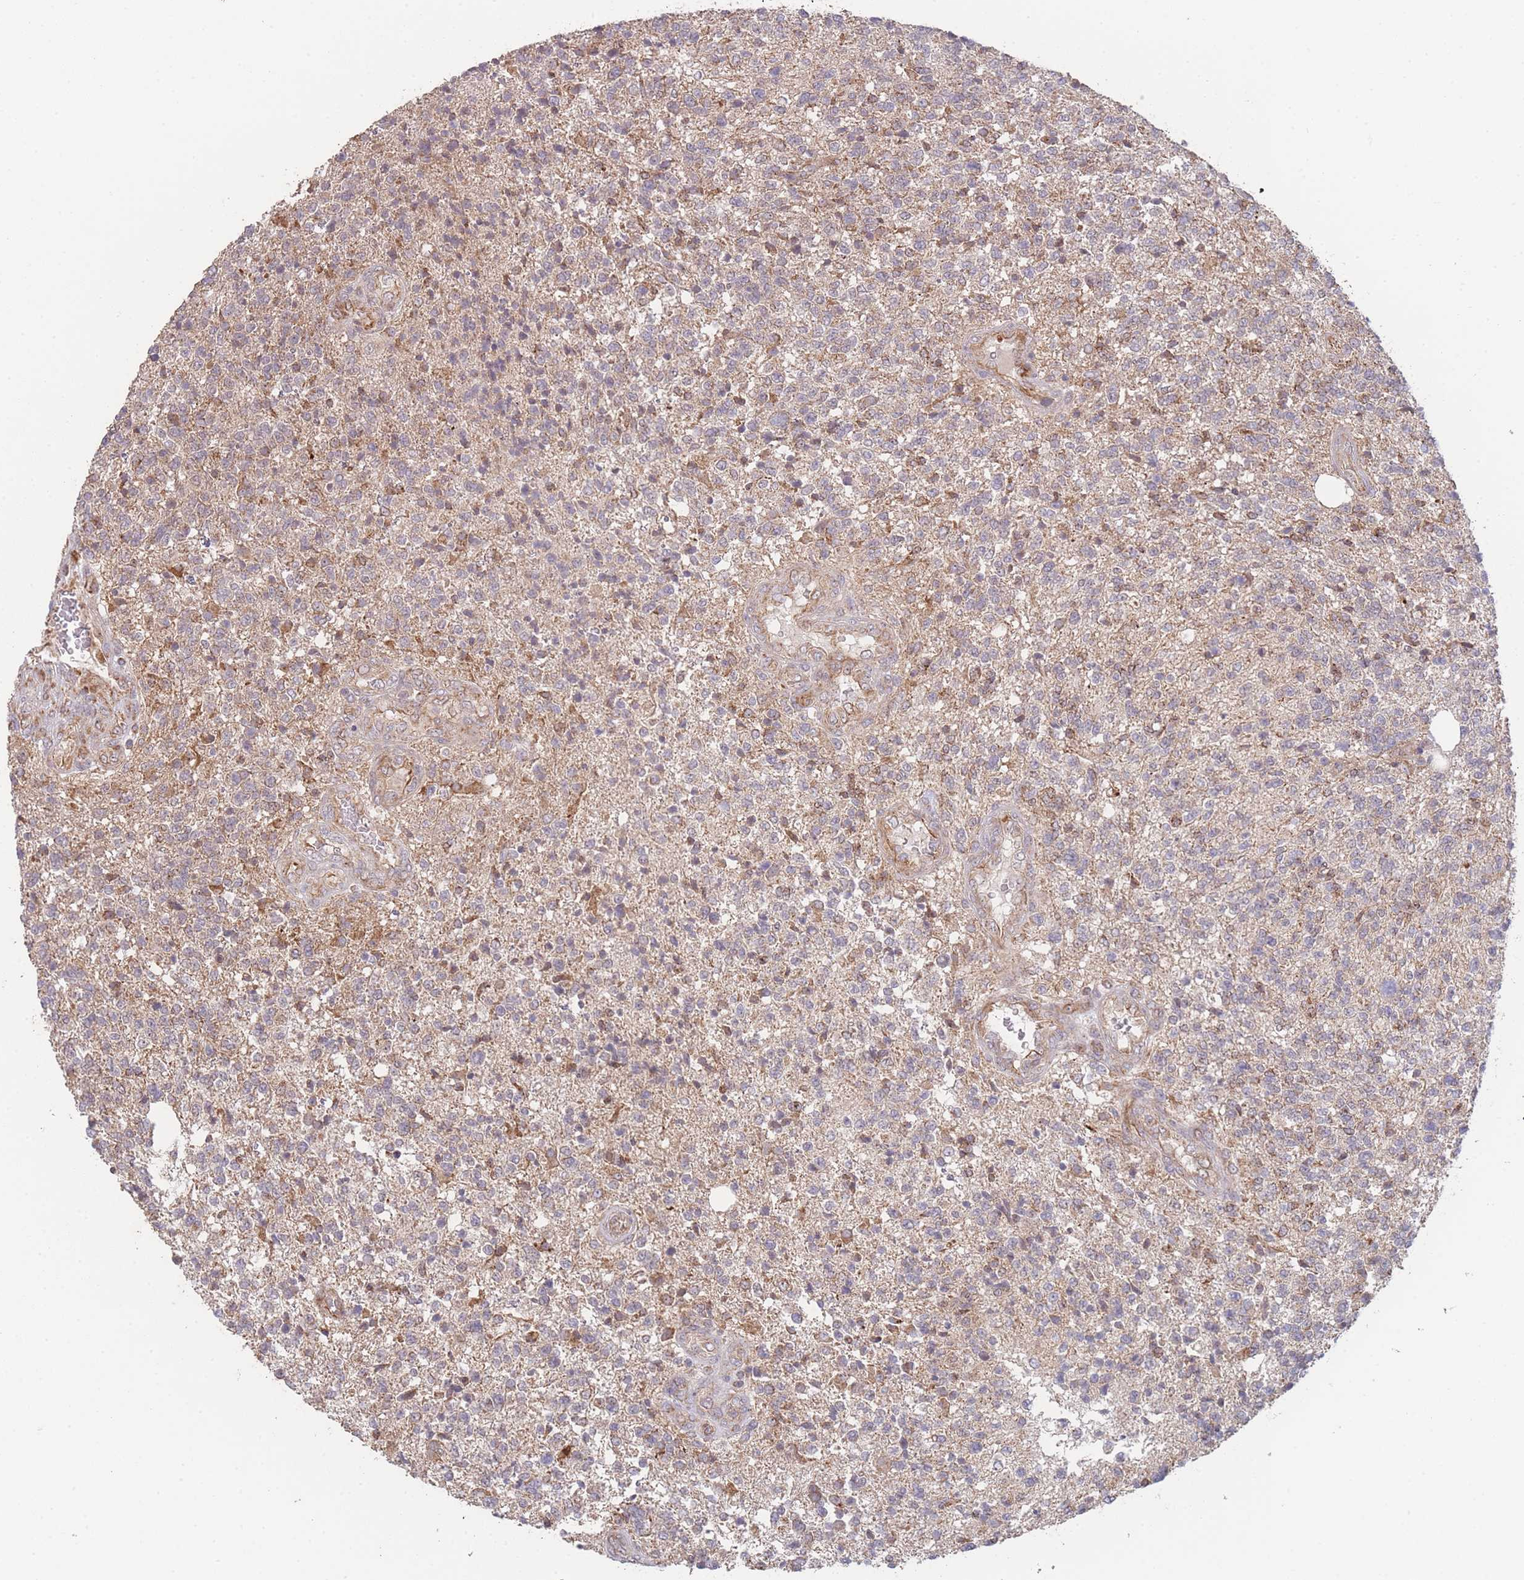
{"staining": {"intensity": "moderate", "quantity": "<25%", "location": "cytoplasmic/membranous"}, "tissue": "glioma", "cell_type": "Tumor cells", "image_type": "cancer", "snomed": [{"axis": "morphology", "description": "Glioma, malignant, High grade"}, {"axis": "topography", "description": "Brain"}], "caption": "Immunohistochemistry of glioma shows low levels of moderate cytoplasmic/membranous expression in about <25% of tumor cells.", "gene": "PXMP4", "patient": {"sex": "male", "age": 56}}